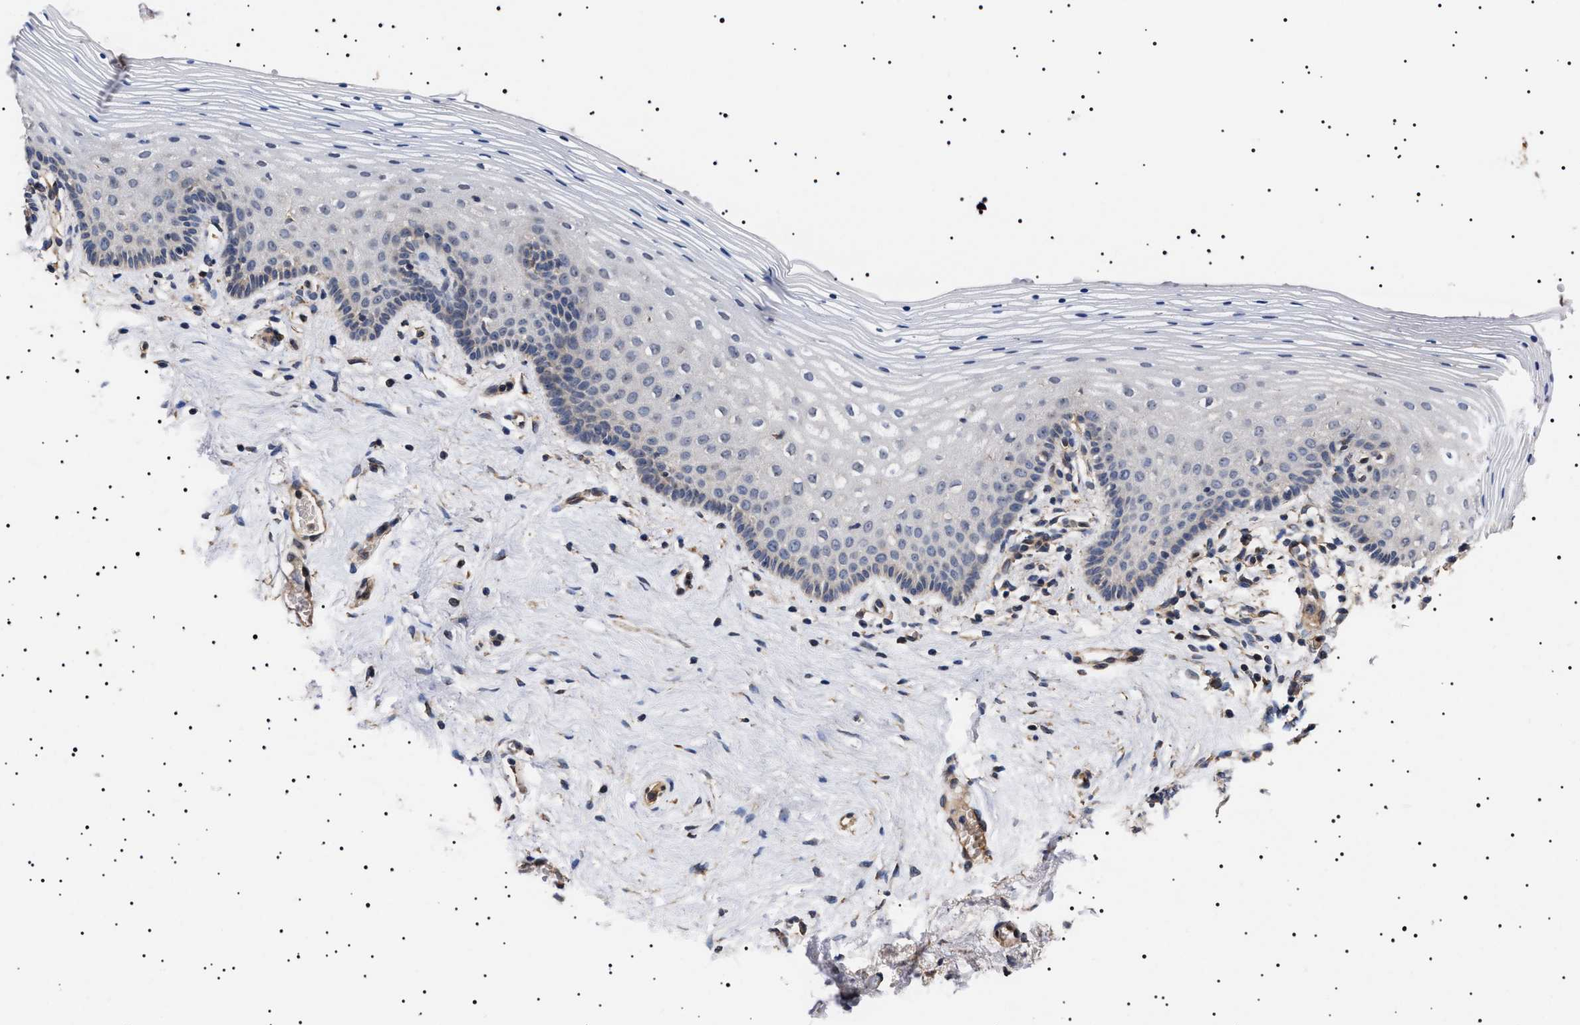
{"staining": {"intensity": "negative", "quantity": "none", "location": "none"}, "tissue": "vagina", "cell_type": "Squamous epithelial cells", "image_type": "normal", "snomed": [{"axis": "morphology", "description": "Normal tissue, NOS"}, {"axis": "topography", "description": "Vagina"}], "caption": "Immunohistochemistry (IHC) of benign vagina displays no staining in squamous epithelial cells.", "gene": "KRBA1", "patient": {"sex": "female", "age": 32}}